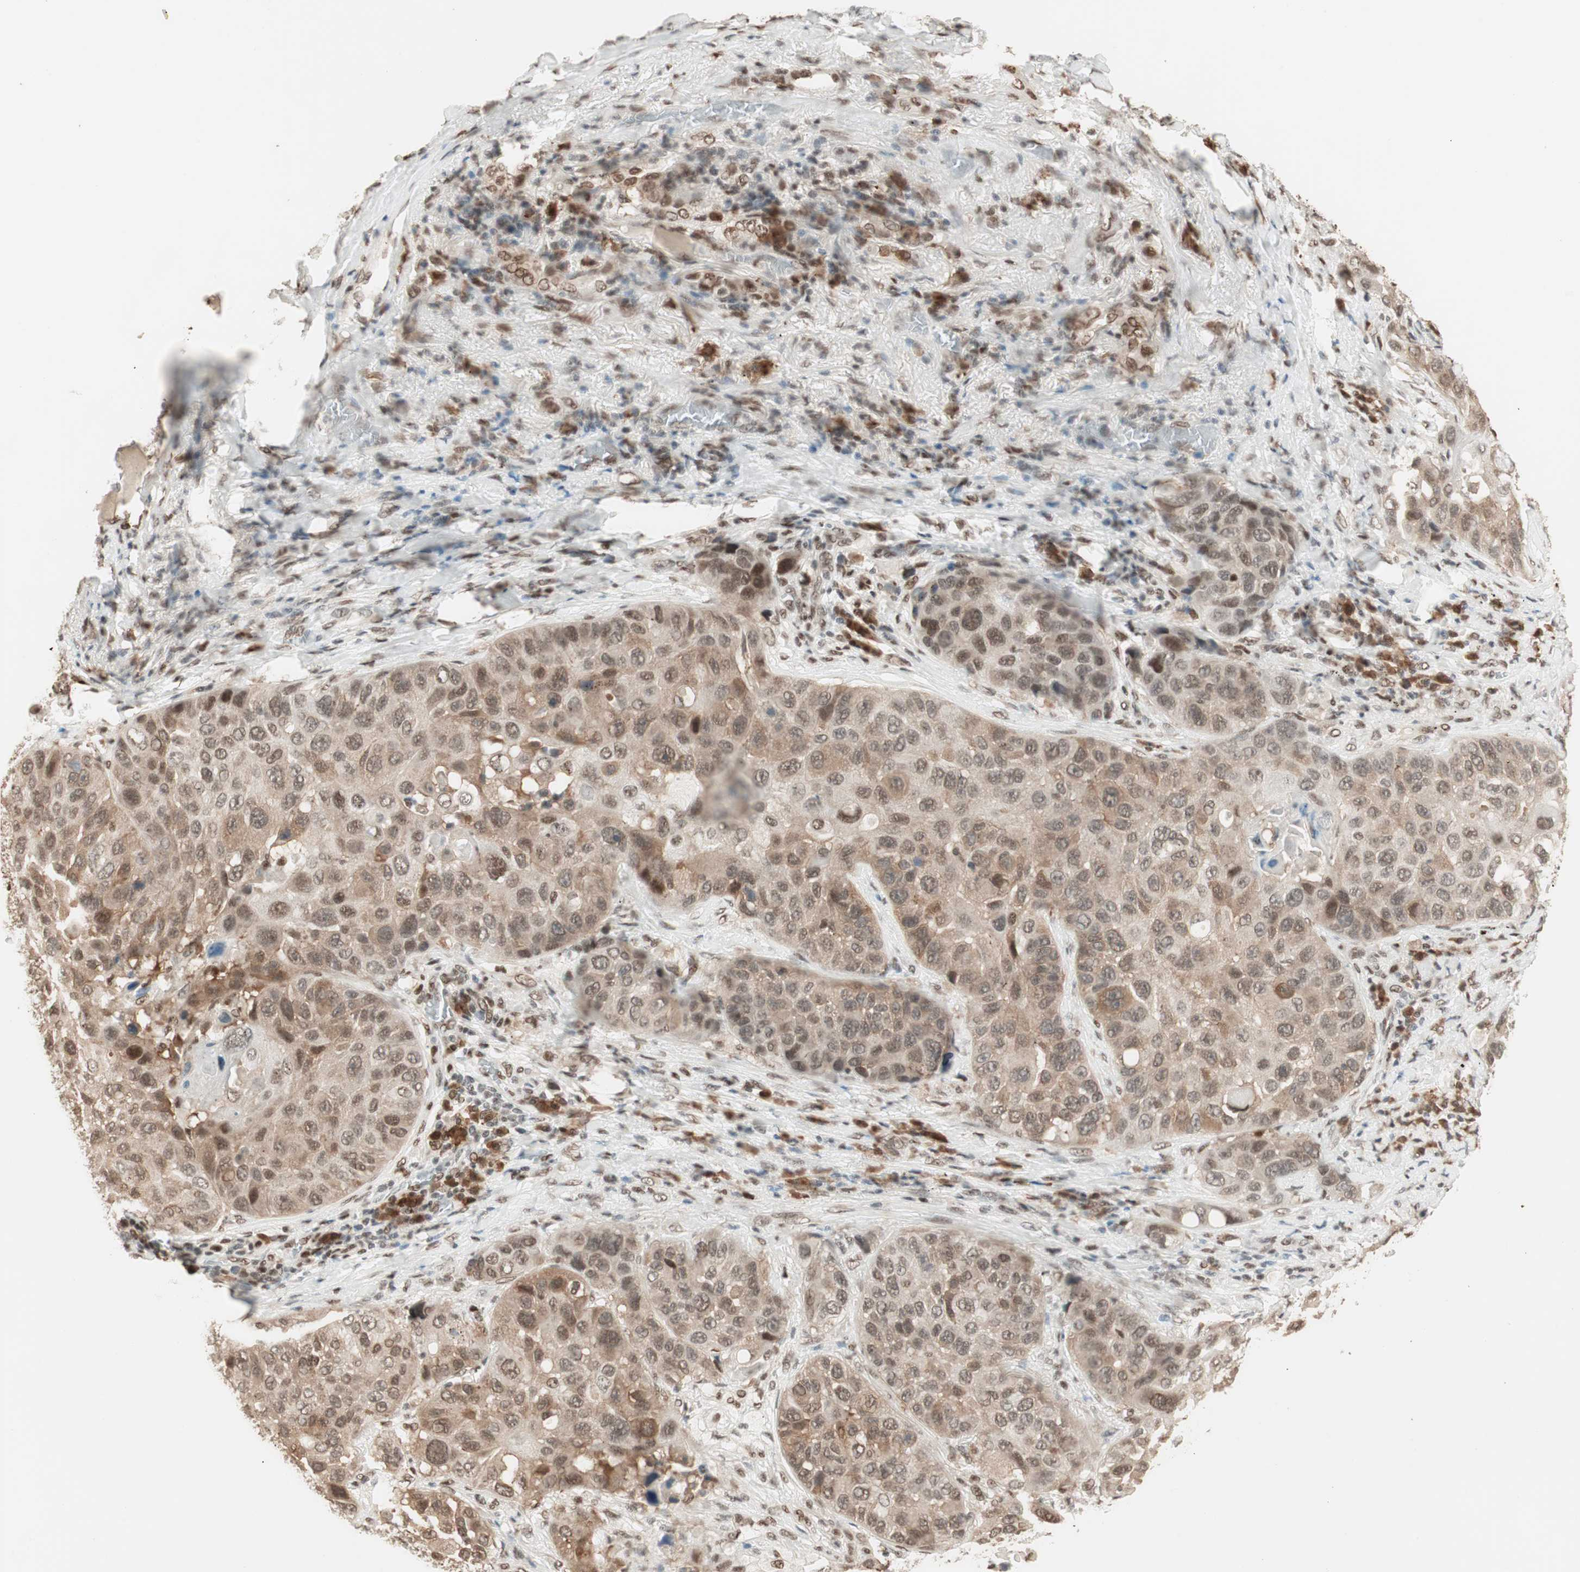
{"staining": {"intensity": "moderate", "quantity": ">75%", "location": "cytoplasmic/membranous,nuclear"}, "tissue": "lung cancer", "cell_type": "Tumor cells", "image_type": "cancer", "snomed": [{"axis": "morphology", "description": "Squamous cell carcinoma, NOS"}, {"axis": "topography", "description": "Lung"}], "caption": "Immunohistochemical staining of lung squamous cell carcinoma shows medium levels of moderate cytoplasmic/membranous and nuclear positivity in about >75% of tumor cells.", "gene": "SMARCE1", "patient": {"sex": "male", "age": 57}}